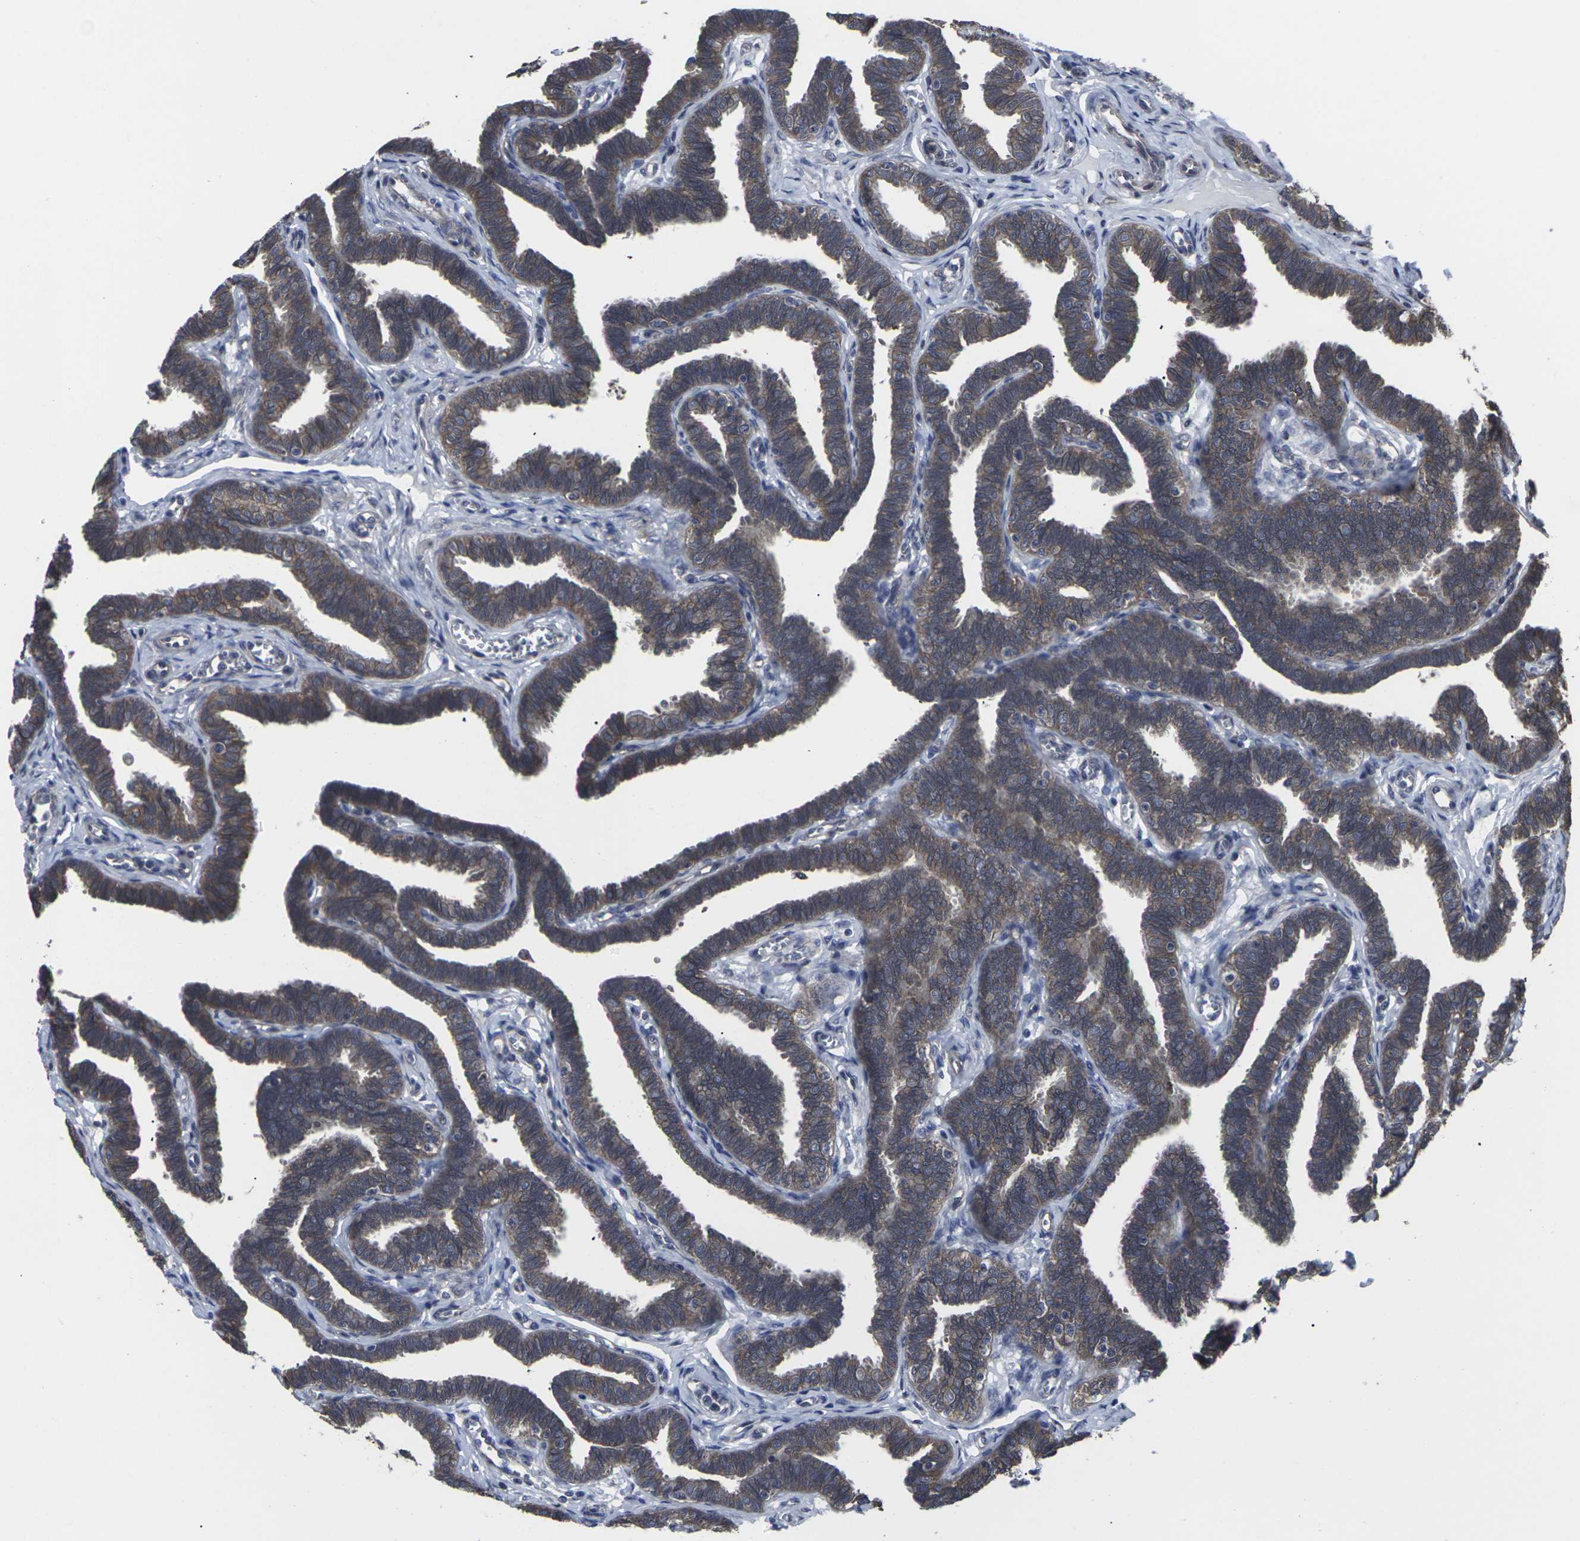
{"staining": {"intensity": "moderate", "quantity": ">75%", "location": "cytoplasmic/membranous"}, "tissue": "fallopian tube", "cell_type": "Glandular cells", "image_type": "normal", "snomed": [{"axis": "morphology", "description": "Normal tissue, NOS"}, {"axis": "topography", "description": "Fallopian tube"}, {"axis": "topography", "description": "Ovary"}], "caption": "This is a photomicrograph of immunohistochemistry staining of benign fallopian tube, which shows moderate positivity in the cytoplasmic/membranous of glandular cells.", "gene": "MAPKAPK2", "patient": {"sex": "female", "age": 23}}